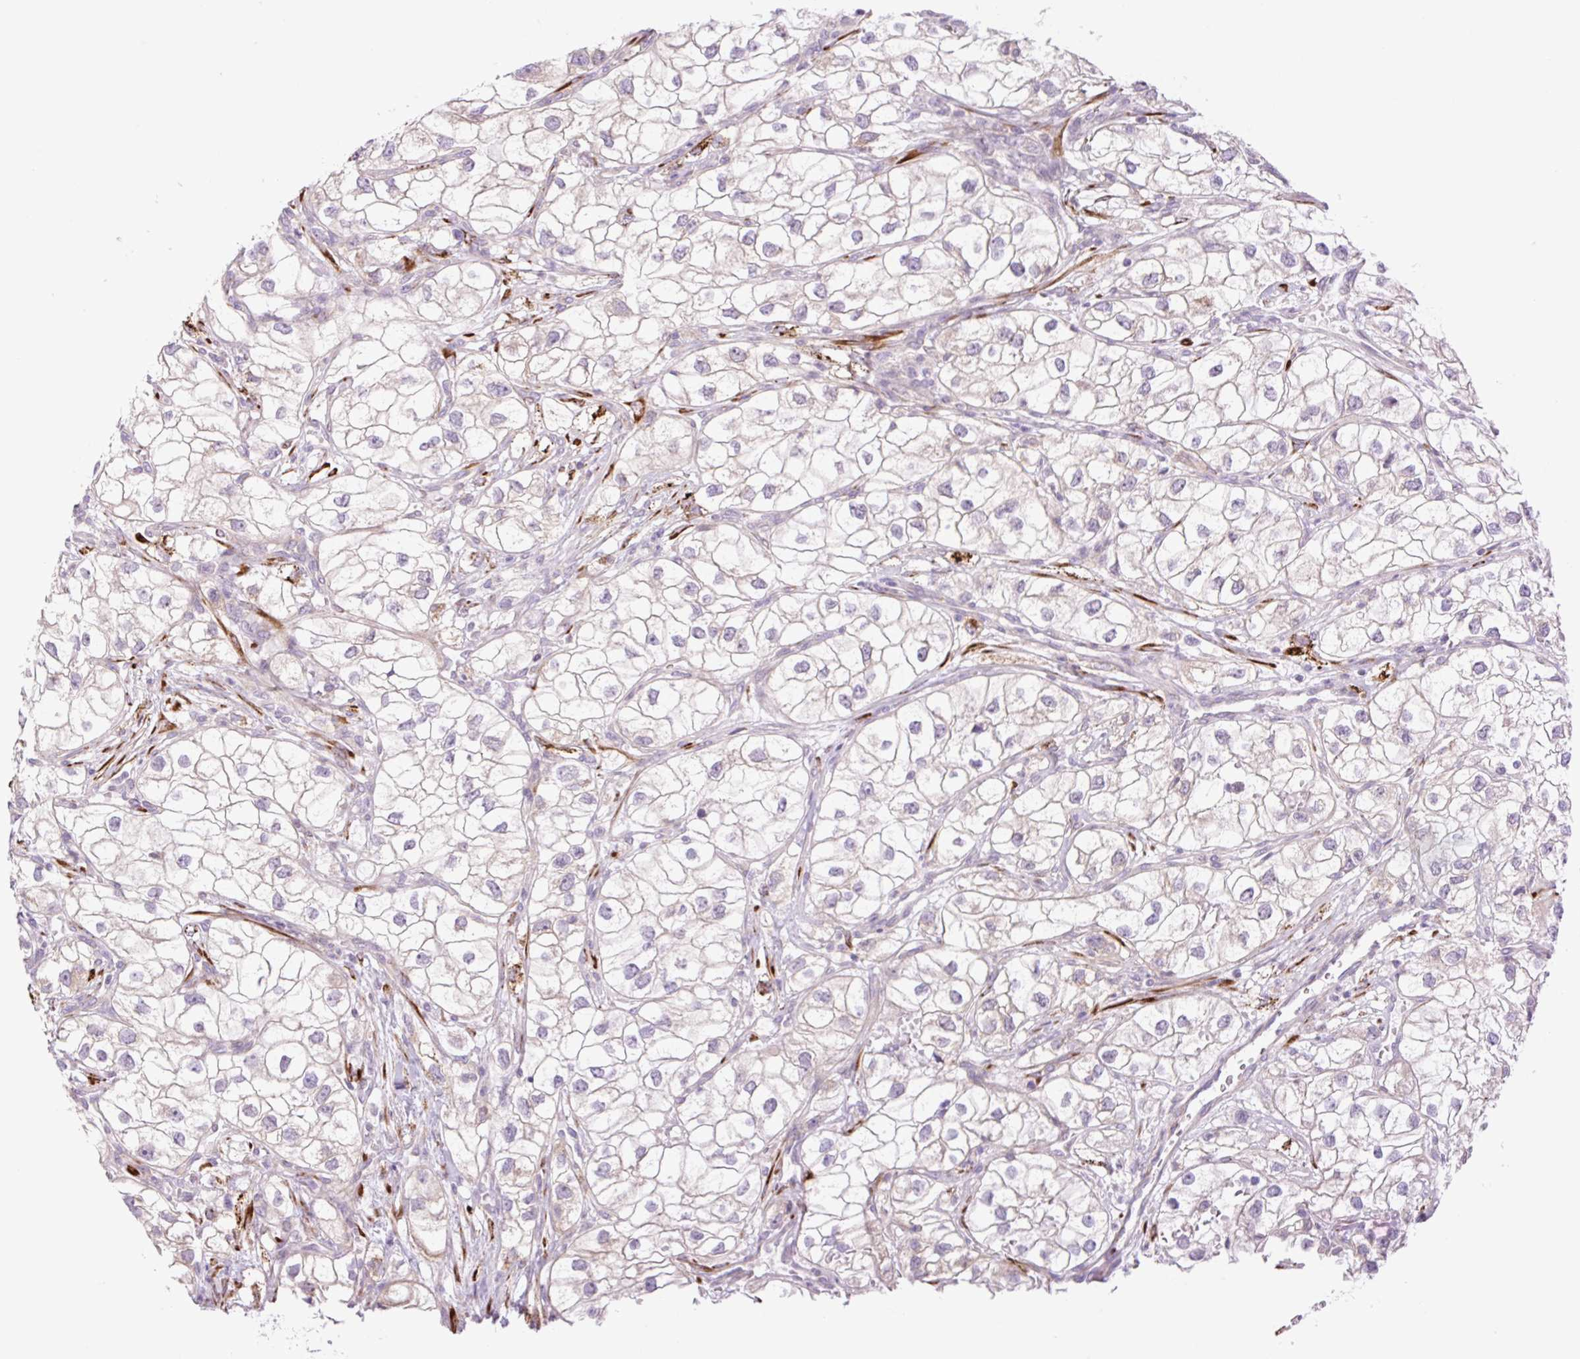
{"staining": {"intensity": "negative", "quantity": "none", "location": "none"}, "tissue": "renal cancer", "cell_type": "Tumor cells", "image_type": "cancer", "snomed": [{"axis": "morphology", "description": "Adenocarcinoma, NOS"}, {"axis": "topography", "description": "Kidney"}], "caption": "Adenocarcinoma (renal) was stained to show a protein in brown. There is no significant expression in tumor cells.", "gene": "COL5A1", "patient": {"sex": "male", "age": 59}}